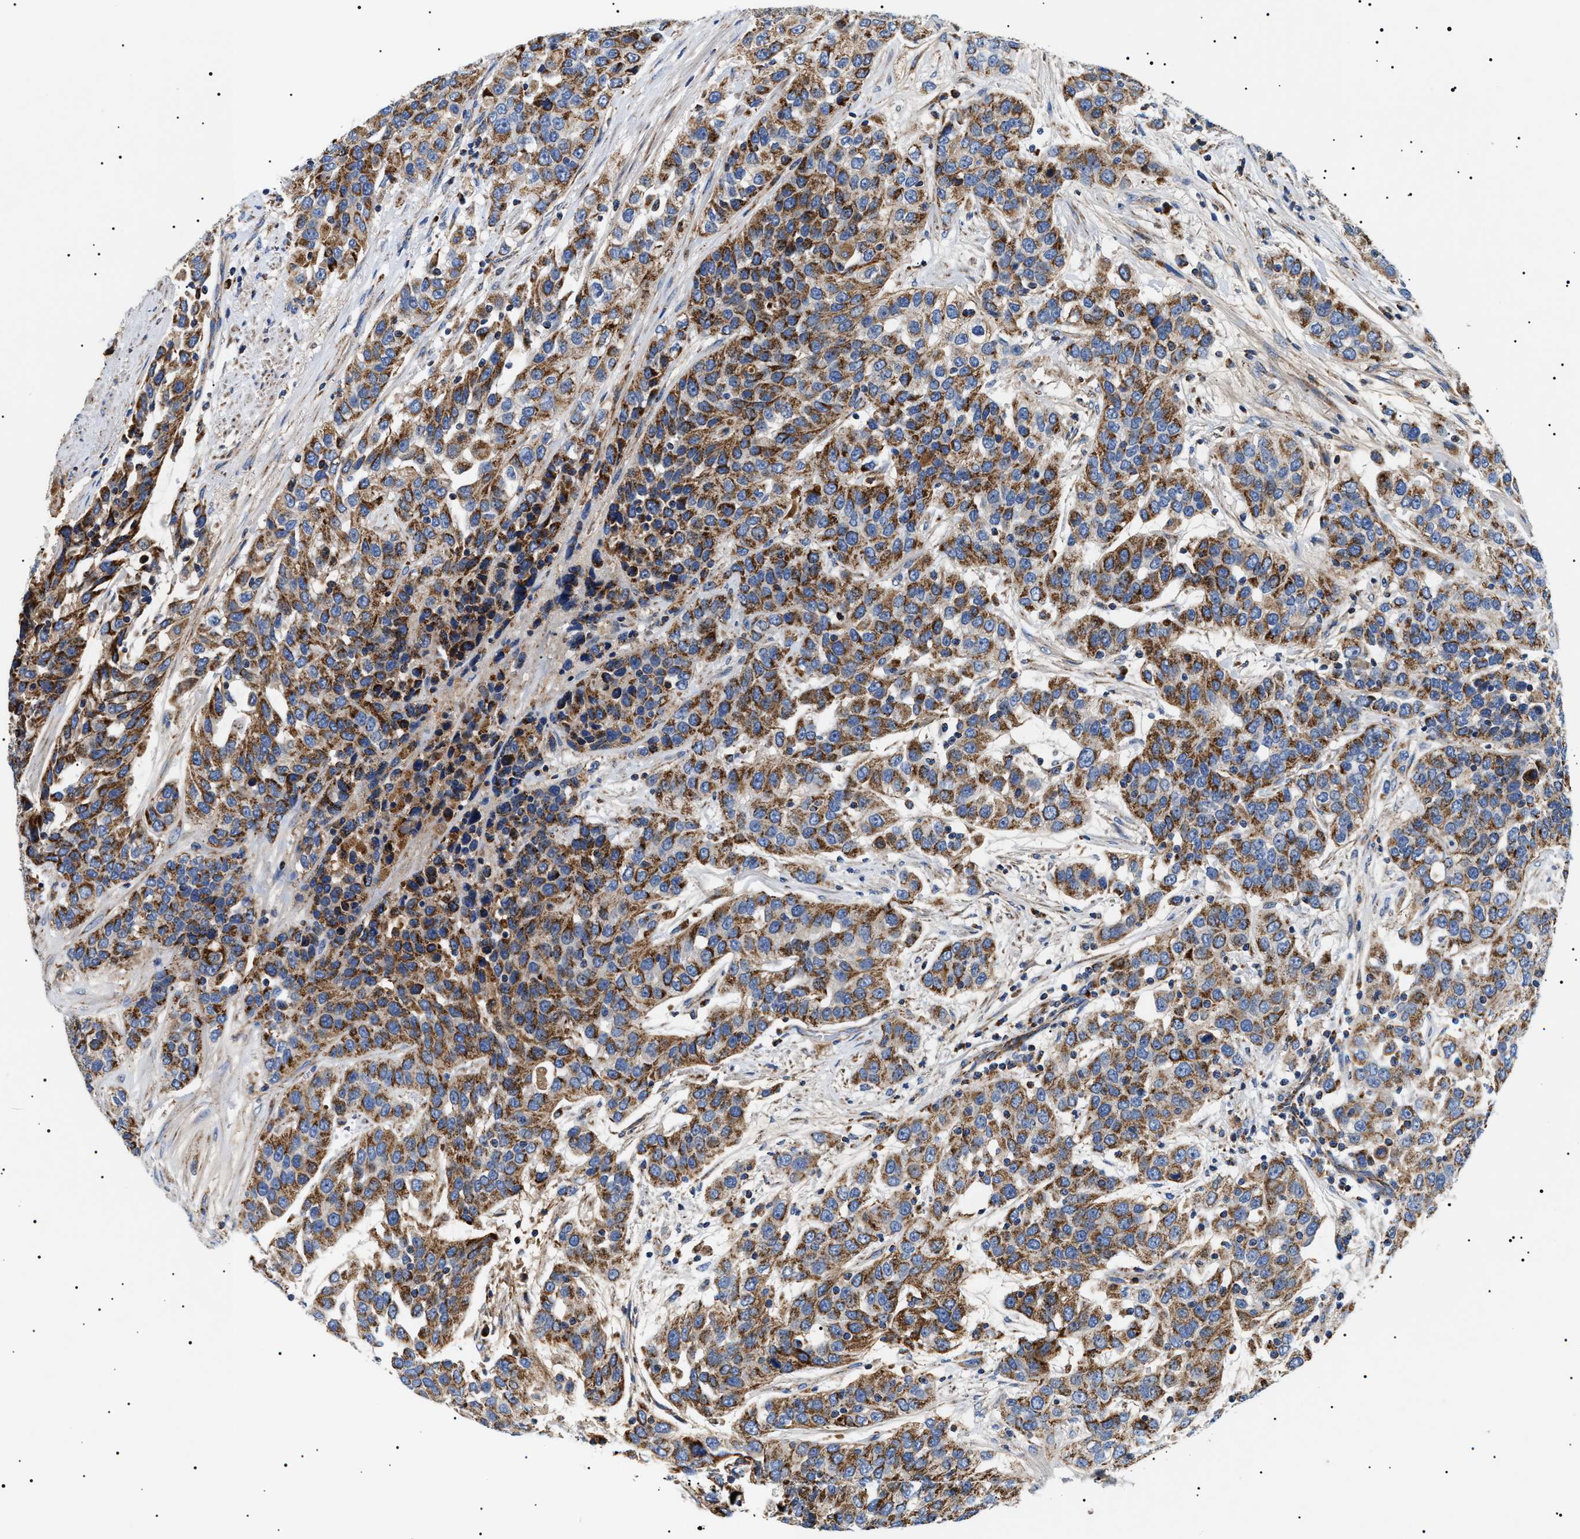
{"staining": {"intensity": "strong", "quantity": ">75%", "location": "cytoplasmic/membranous"}, "tissue": "urothelial cancer", "cell_type": "Tumor cells", "image_type": "cancer", "snomed": [{"axis": "morphology", "description": "Urothelial carcinoma, High grade"}, {"axis": "topography", "description": "Urinary bladder"}], "caption": "High-grade urothelial carcinoma tissue displays strong cytoplasmic/membranous expression in approximately >75% of tumor cells", "gene": "OXSM", "patient": {"sex": "female", "age": 80}}